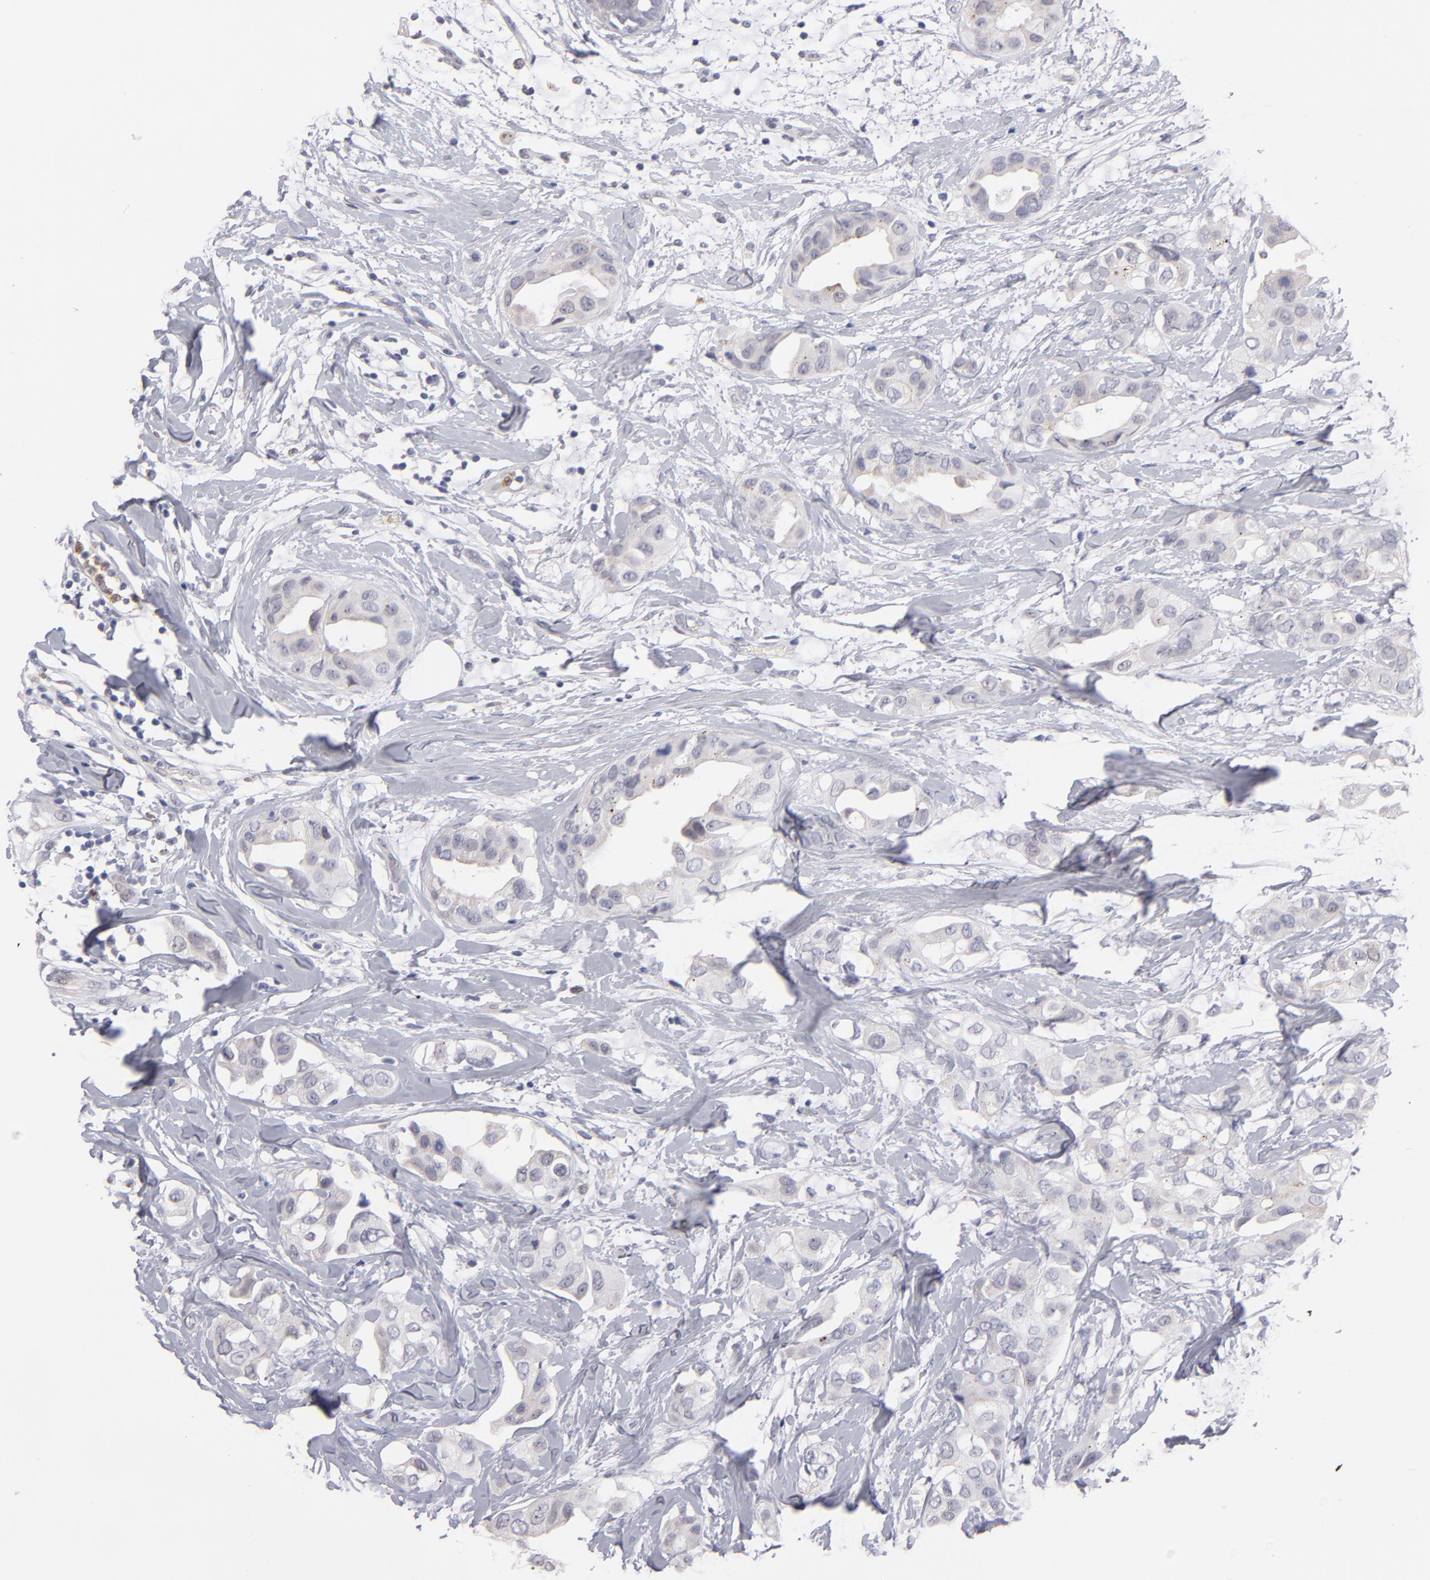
{"staining": {"intensity": "negative", "quantity": "none", "location": "none"}, "tissue": "breast cancer", "cell_type": "Tumor cells", "image_type": "cancer", "snomed": [{"axis": "morphology", "description": "Duct carcinoma"}, {"axis": "topography", "description": "Breast"}], "caption": "An IHC histopathology image of breast cancer is shown. There is no staining in tumor cells of breast cancer. (DAB immunohistochemistry with hematoxylin counter stain).", "gene": "MGAM", "patient": {"sex": "female", "age": 40}}